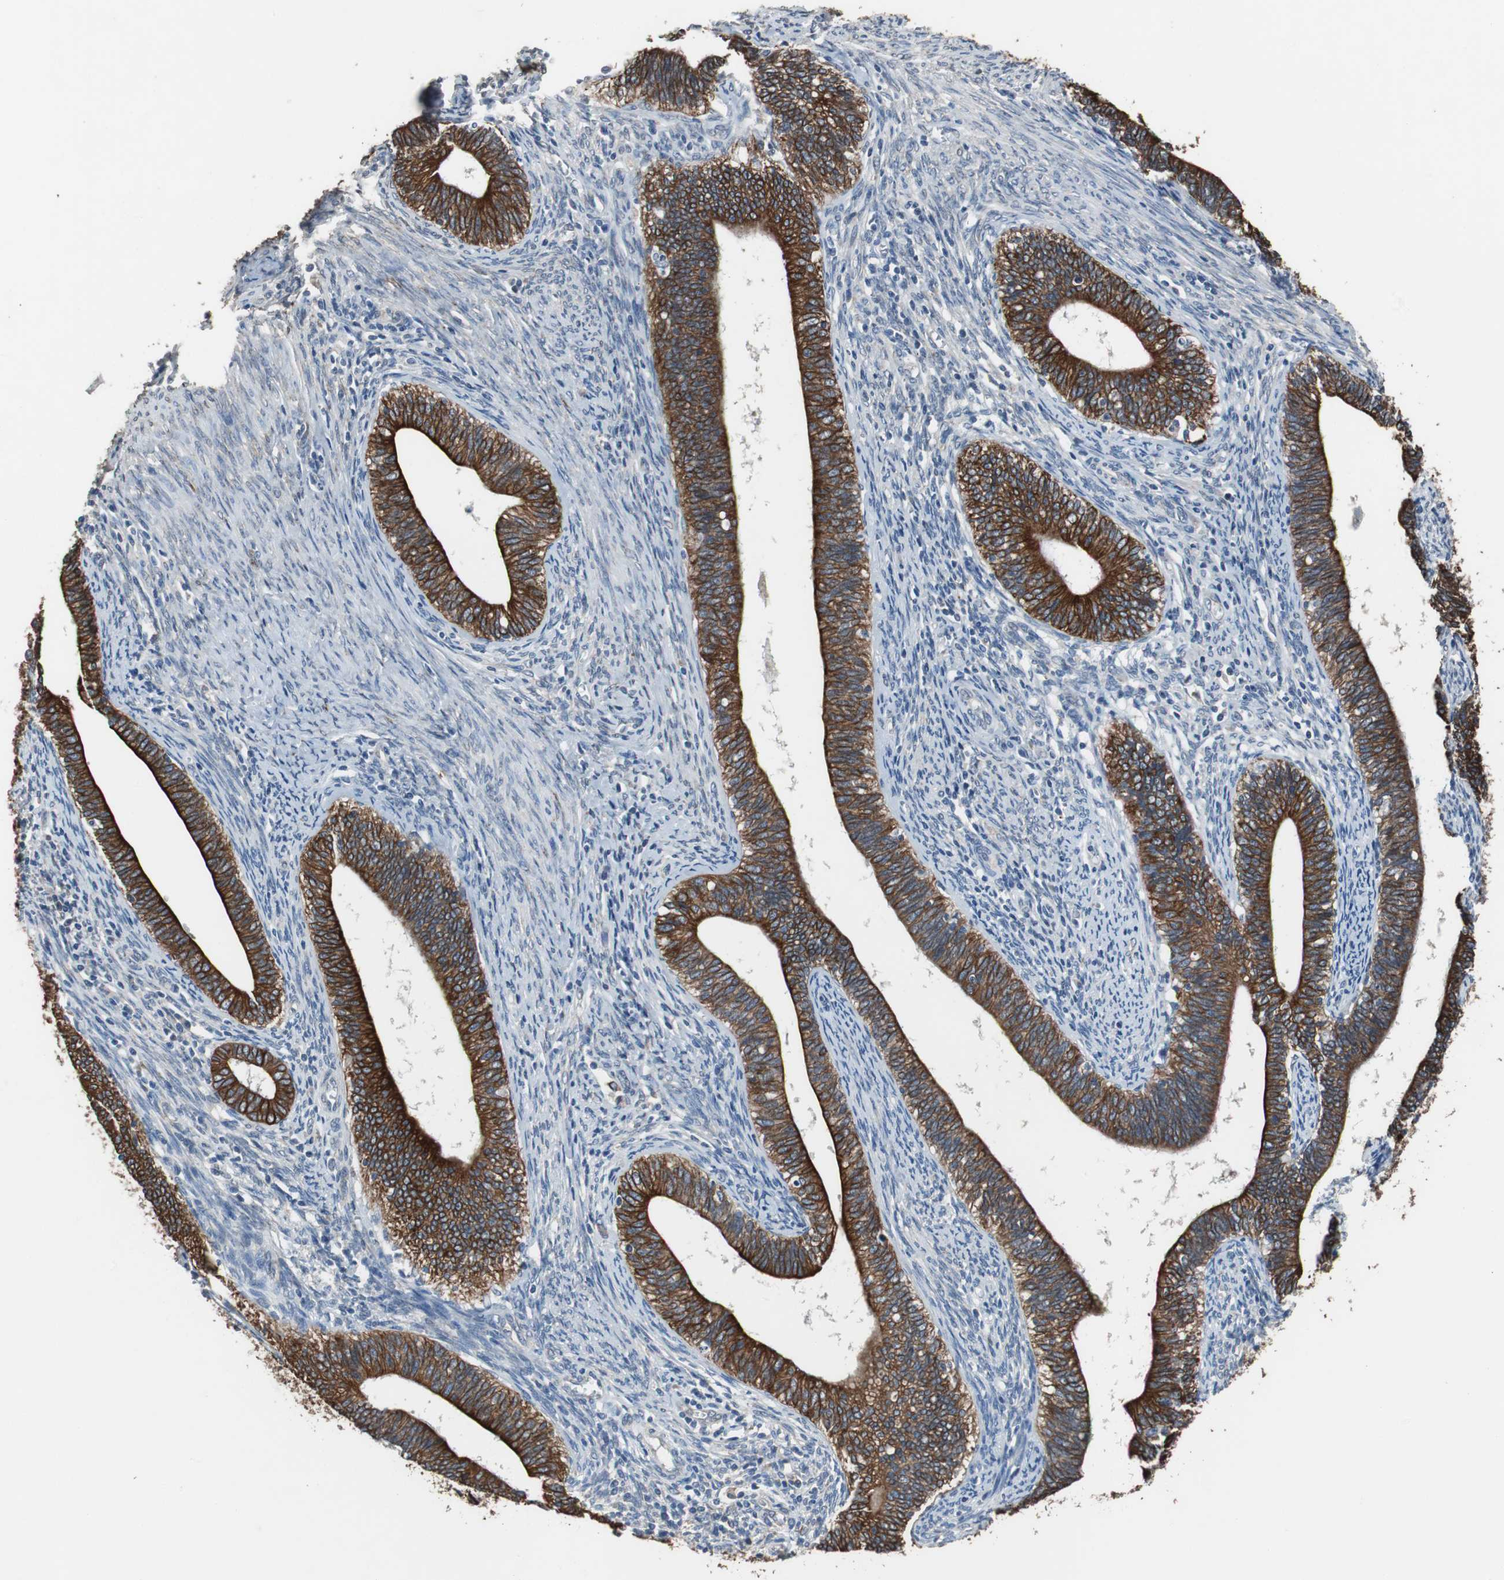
{"staining": {"intensity": "strong", "quantity": ">75%", "location": "cytoplasmic/membranous"}, "tissue": "cervical cancer", "cell_type": "Tumor cells", "image_type": "cancer", "snomed": [{"axis": "morphology", "description": "Adenocarcinoma, NOS"}, {"axis": "topography", "description": "Cervix"}], "caption": "Protein staining by IHC exhibits strong cytoplasmic/membranous positivity in about >75% of tumor cells in adenocarcinoma (cervical). The staining is performed using DAB brown chromogen to label protein expression. The nuclei are counter-stained blue using hematoxylin.", "gene": "USP10", "patient": {"sex": "female", "age": 44}}